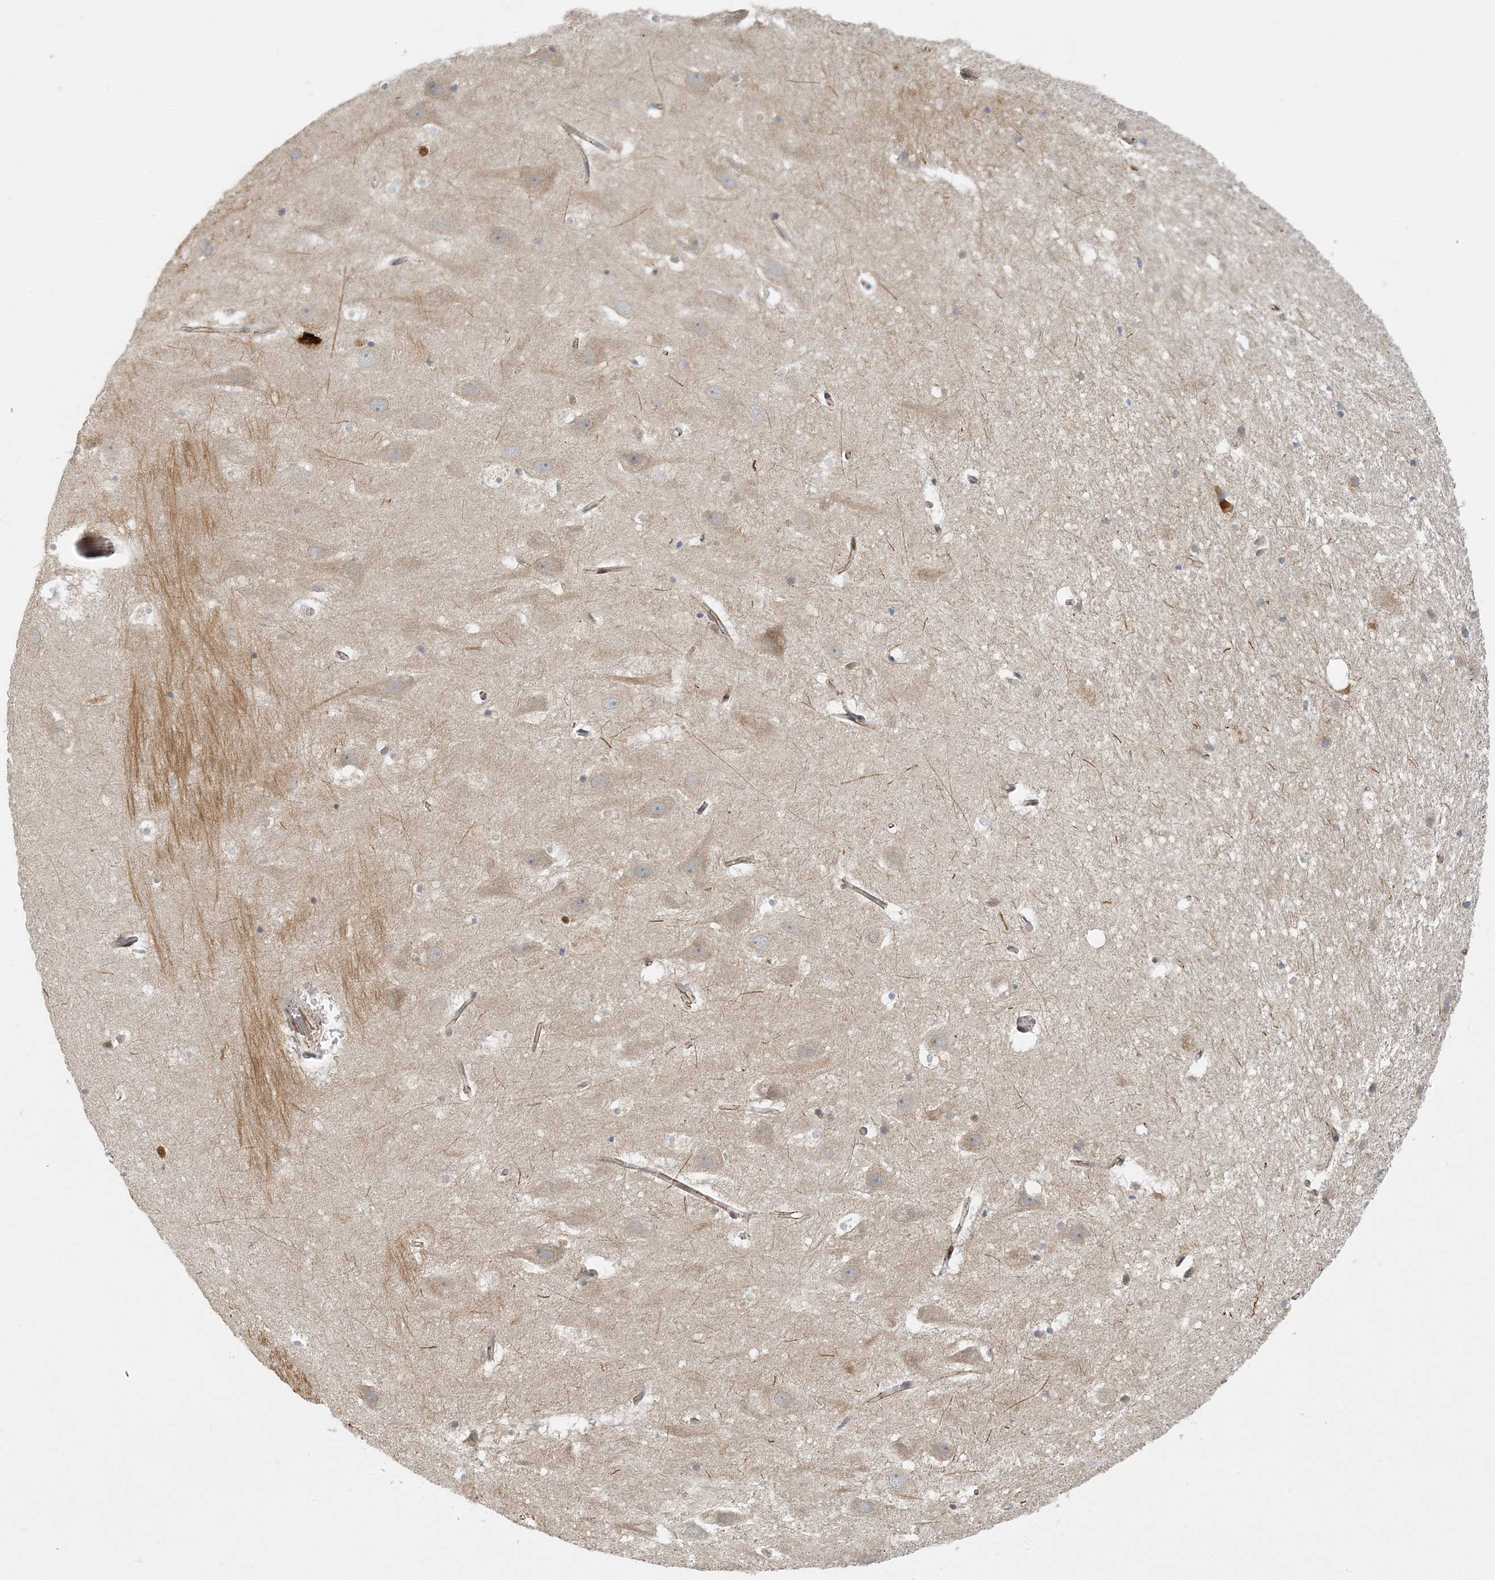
{"staining": {"intensity": "negative", "quantity": "none", "location": "none"}, "tissue": "hippocampus", "cell_type": "Glial cells", "image_type": "normal", "snomed": [{"axis": "morphology", "description": "Normal tissue, NOS"}, {"axis": "topography", "description": "Hippocampus"}], "caption": "The image reveals no significant positivity in glial cells of hippocampus.", "gene": "AK9", "patient": {"sex": "female", "age": 52}}